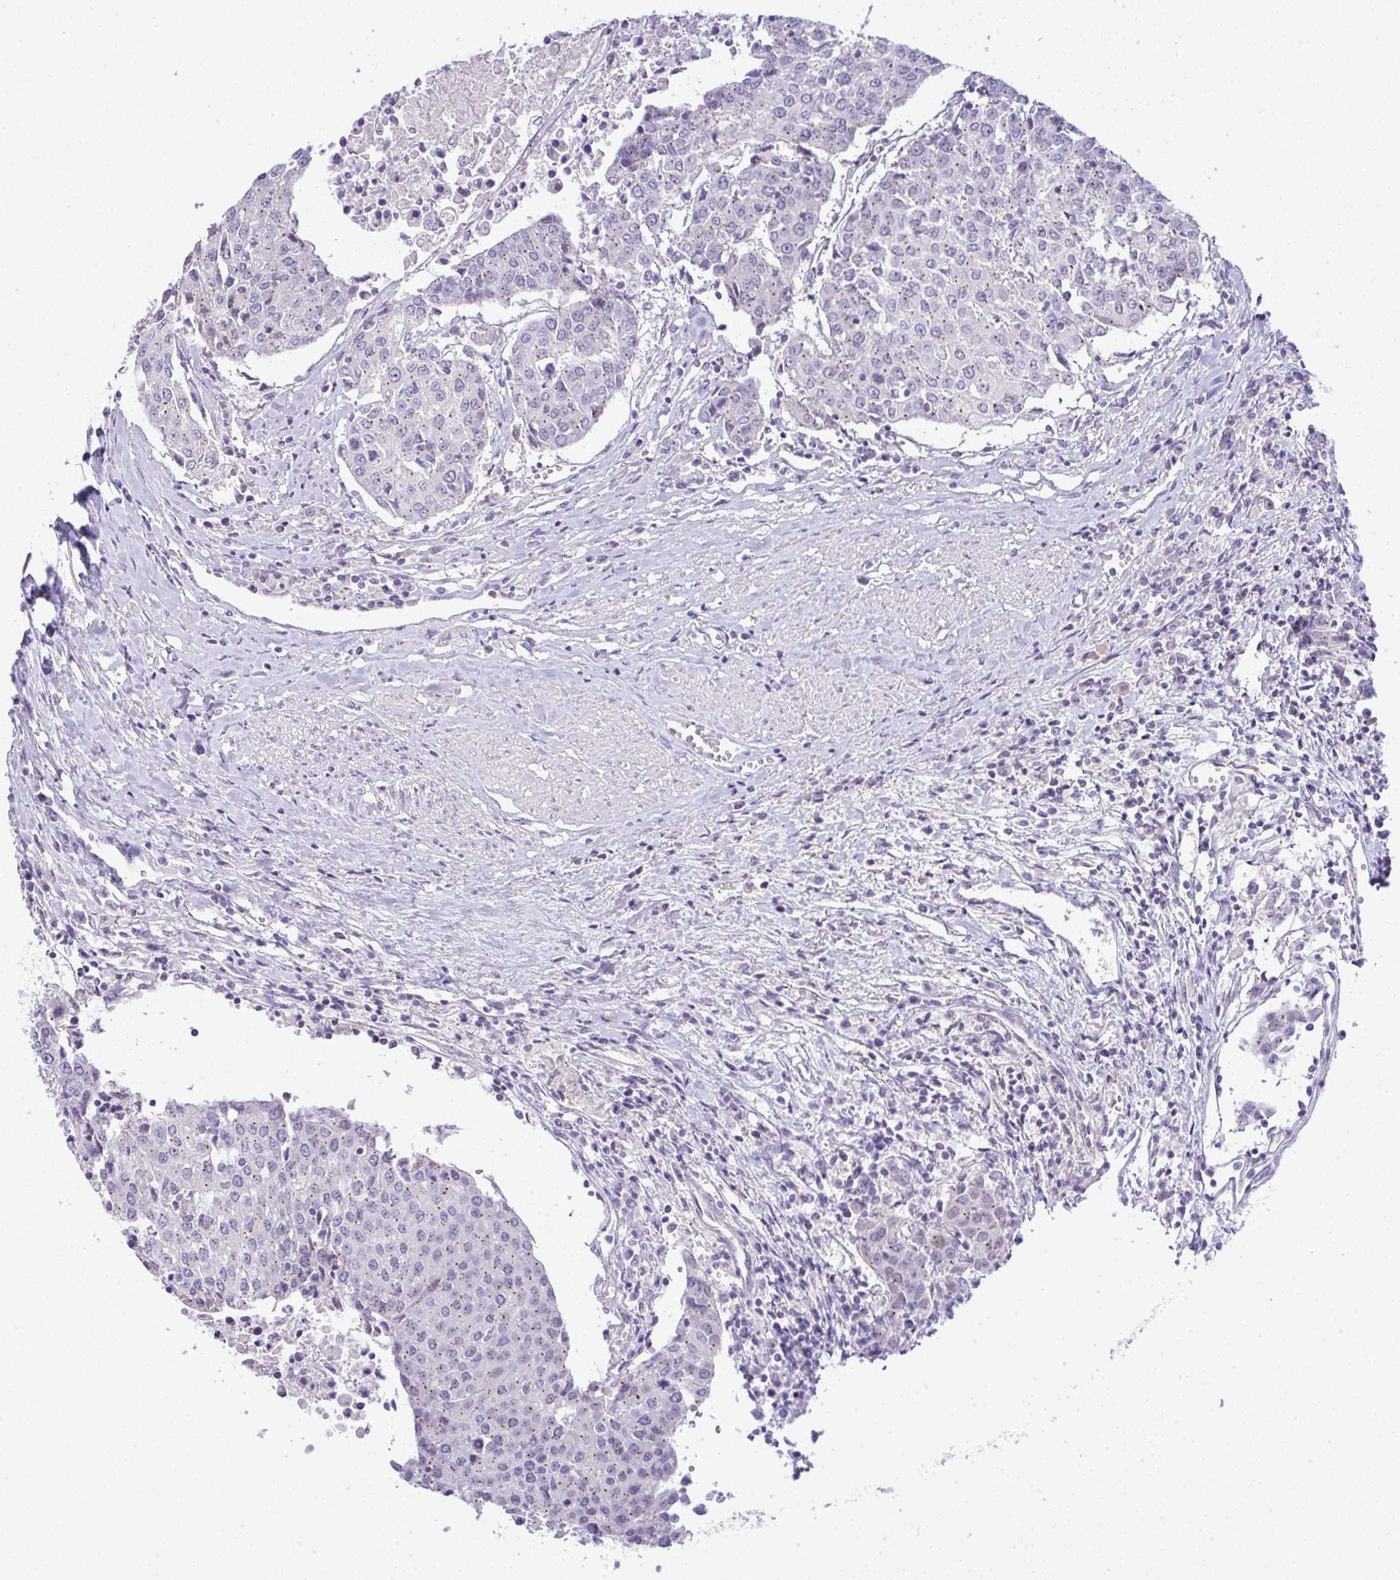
{"staining": {"intensity": "weak", "quantity": "25%-75%", "location": "cytoplasmic/membranous"}, "tissue": "urothelial cancer", "cell_type": "Tumor cells", "image_type": "cancer", "snomed": [{"axis": "morphology", "description": "Urothelial carcinoma, High grade"}, {"axis": "topography", "description": "Urinary bladder"}], "caption": "Weak cytoplasmic/membranous positivity for a protein is identified in about 25%-75% of tumor cells of high-grade urothelial carcinoma using IHC.", "gene": "FAM177A1", "patient": {"sex": "female", "age": 85}}